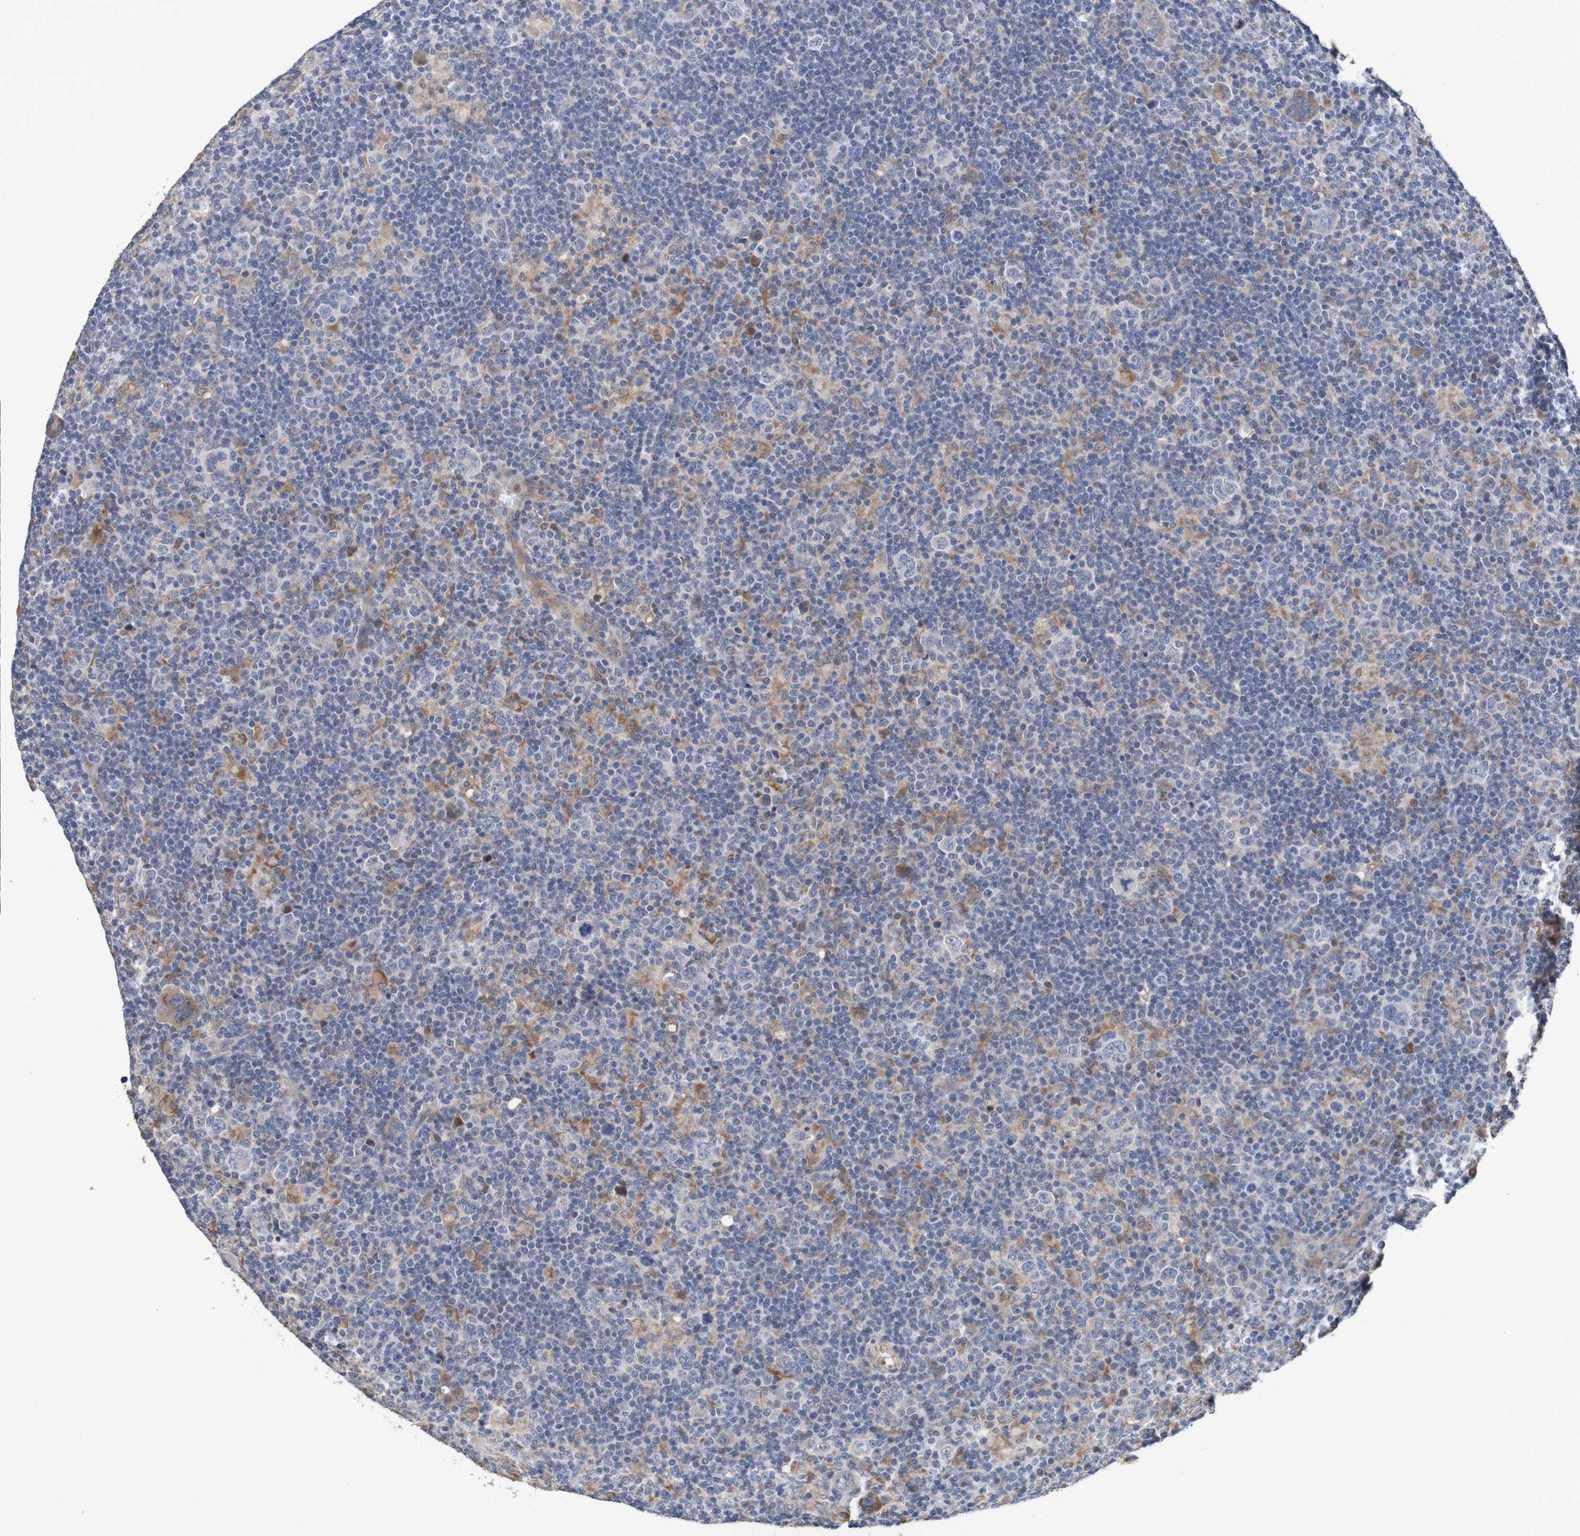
{"staining": {"intensity": "moderate", "quantity": "25%-75%", "location": "cytoplasmic/membranous"}, "tissue": "lymphoma", "cell_type": "Tumor cells", "image_type": "cancer", "snomed": [{"axis": "morphology", "description": "Hodgkin's disease, NOS"}, {"axis": "topography", "description": "Lymph node"}], "caption": "Immunohistochemistry staining of lymphoma, which shows medium levels of moderate cytoplasmic/membranous positivity in approximately 25%-75% of tumor cells indicating moderate cytoplasmic/membranous protein positivity. The staining was performed using DAB (brown) for protein detection and nuclei were counterstained in hematoxylin (blue).", "gene": "FIBP", "patient": {"sex": "female", "age": 57}}